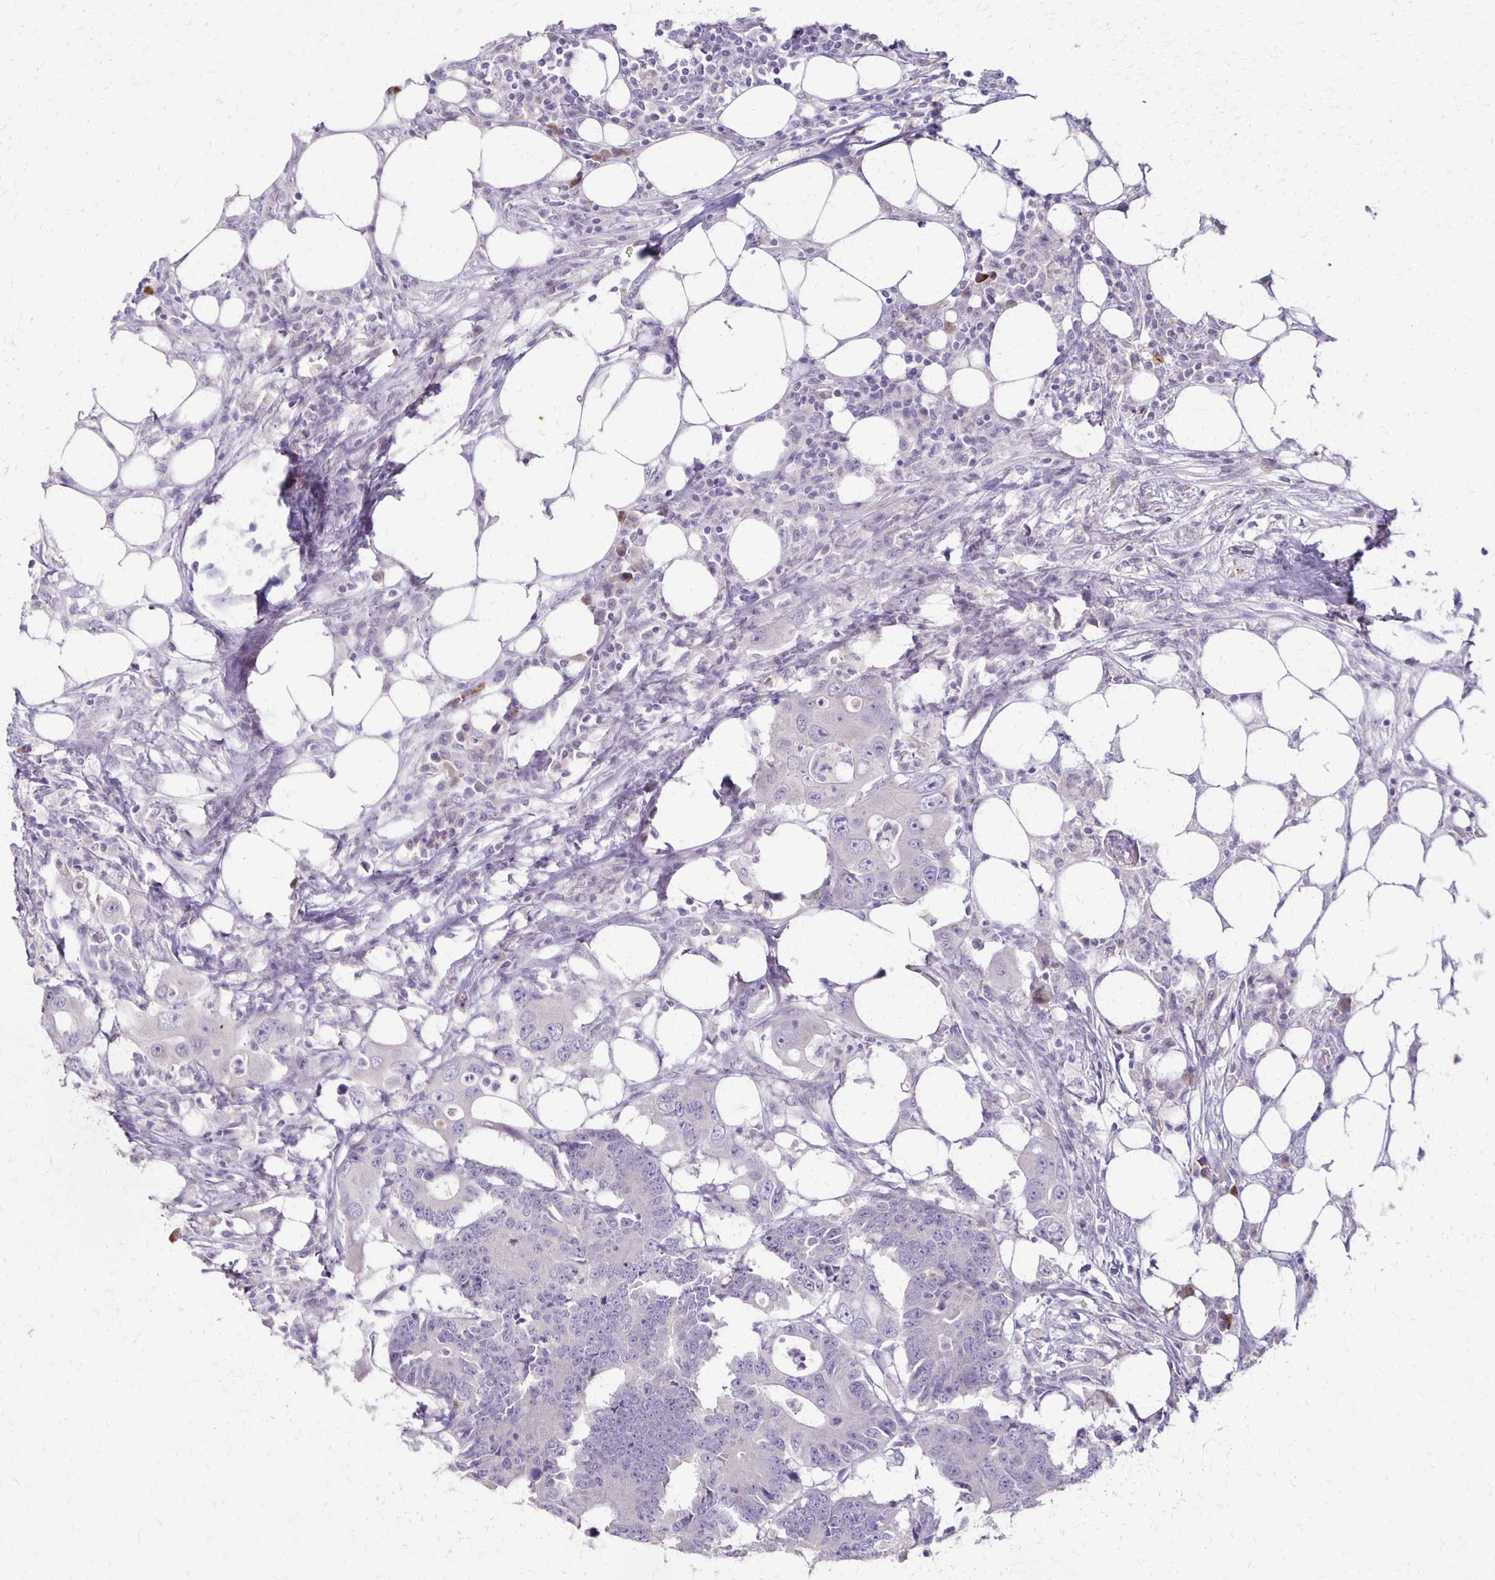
{"staining": {"intensity": "negative", "quantity": "none", "location": "none"}, "tissue": "colorectal cancer", "cell_type": "Tumor cells", "image_type": "cancer", "snomed": [{"axis": "morphology", "description": "Adenocarcinoma, NOS"}, {"axis": "topography", "description": "Colon"}], "caption": "Immunohistochemistry histopathology image of neoplastic tissue: colorectal cancer (adenocarcinoma) stained with DAB (3,3'-diaminobenzidine) exhibits no significant protein expression in tumor cells.", "gene": "SLC35E2B", "patient": {"sex": "male", "age": 71}}